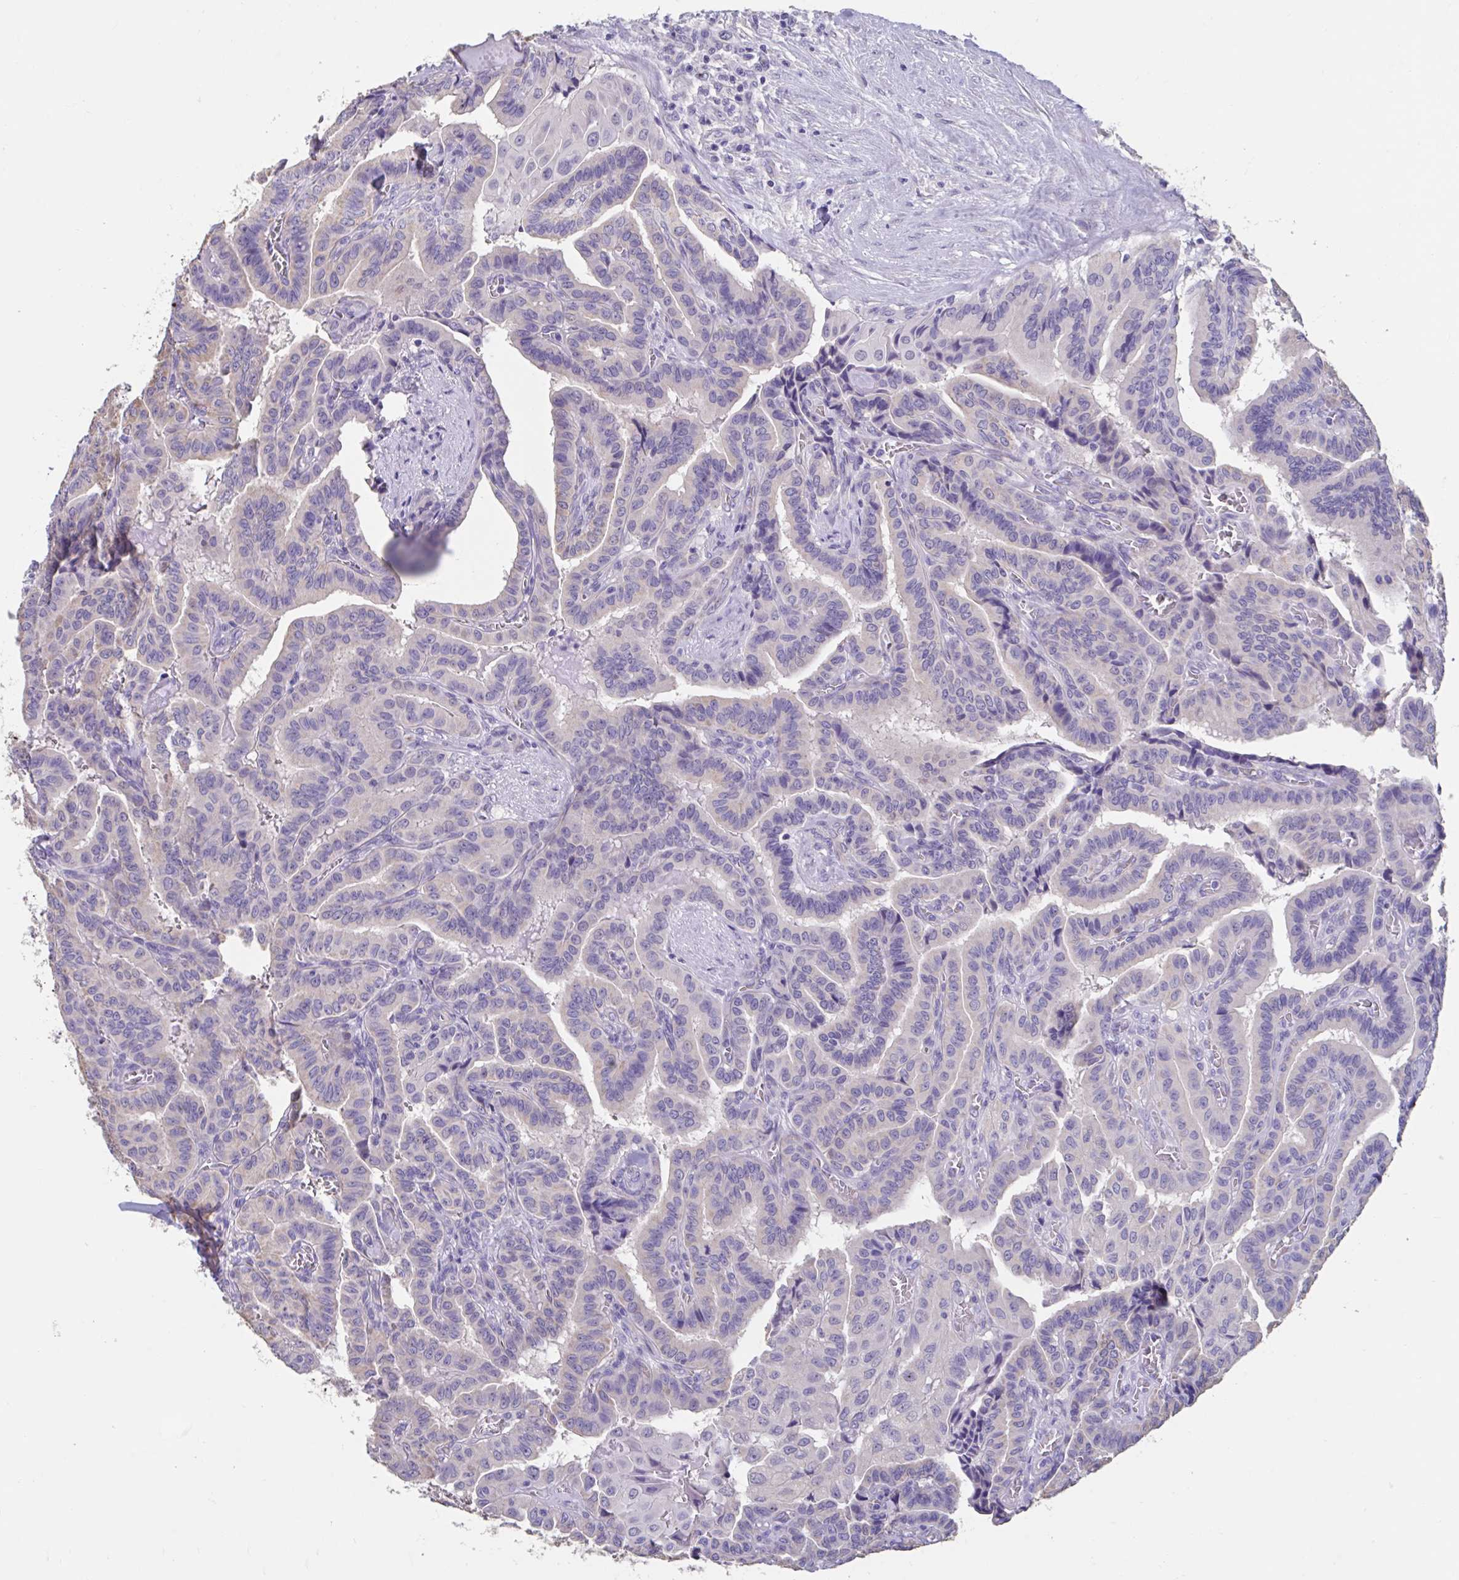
{"staining": {"intensity": "negative", "quantity": "none", "location": "none"}, "tissue": "thyroid cancer", "cell_type": "Tumor cells", "image_type": "cancer", "snomed": [{"axis": "morphology", "description": "Papillary adenocarcinoma, NOS"}, {"axis": "morphology", "description": "Papillary adenoma metastatic"}, {"axis": "topography", "description": "Thyroid gland"}], "caption": "This is an immunohistochemistry (IHC) micrograph of thyroid cancer. There is no expression in tumor cells.", "gene": "GPR162", "patient": {"sex": "male", "age": 87}}